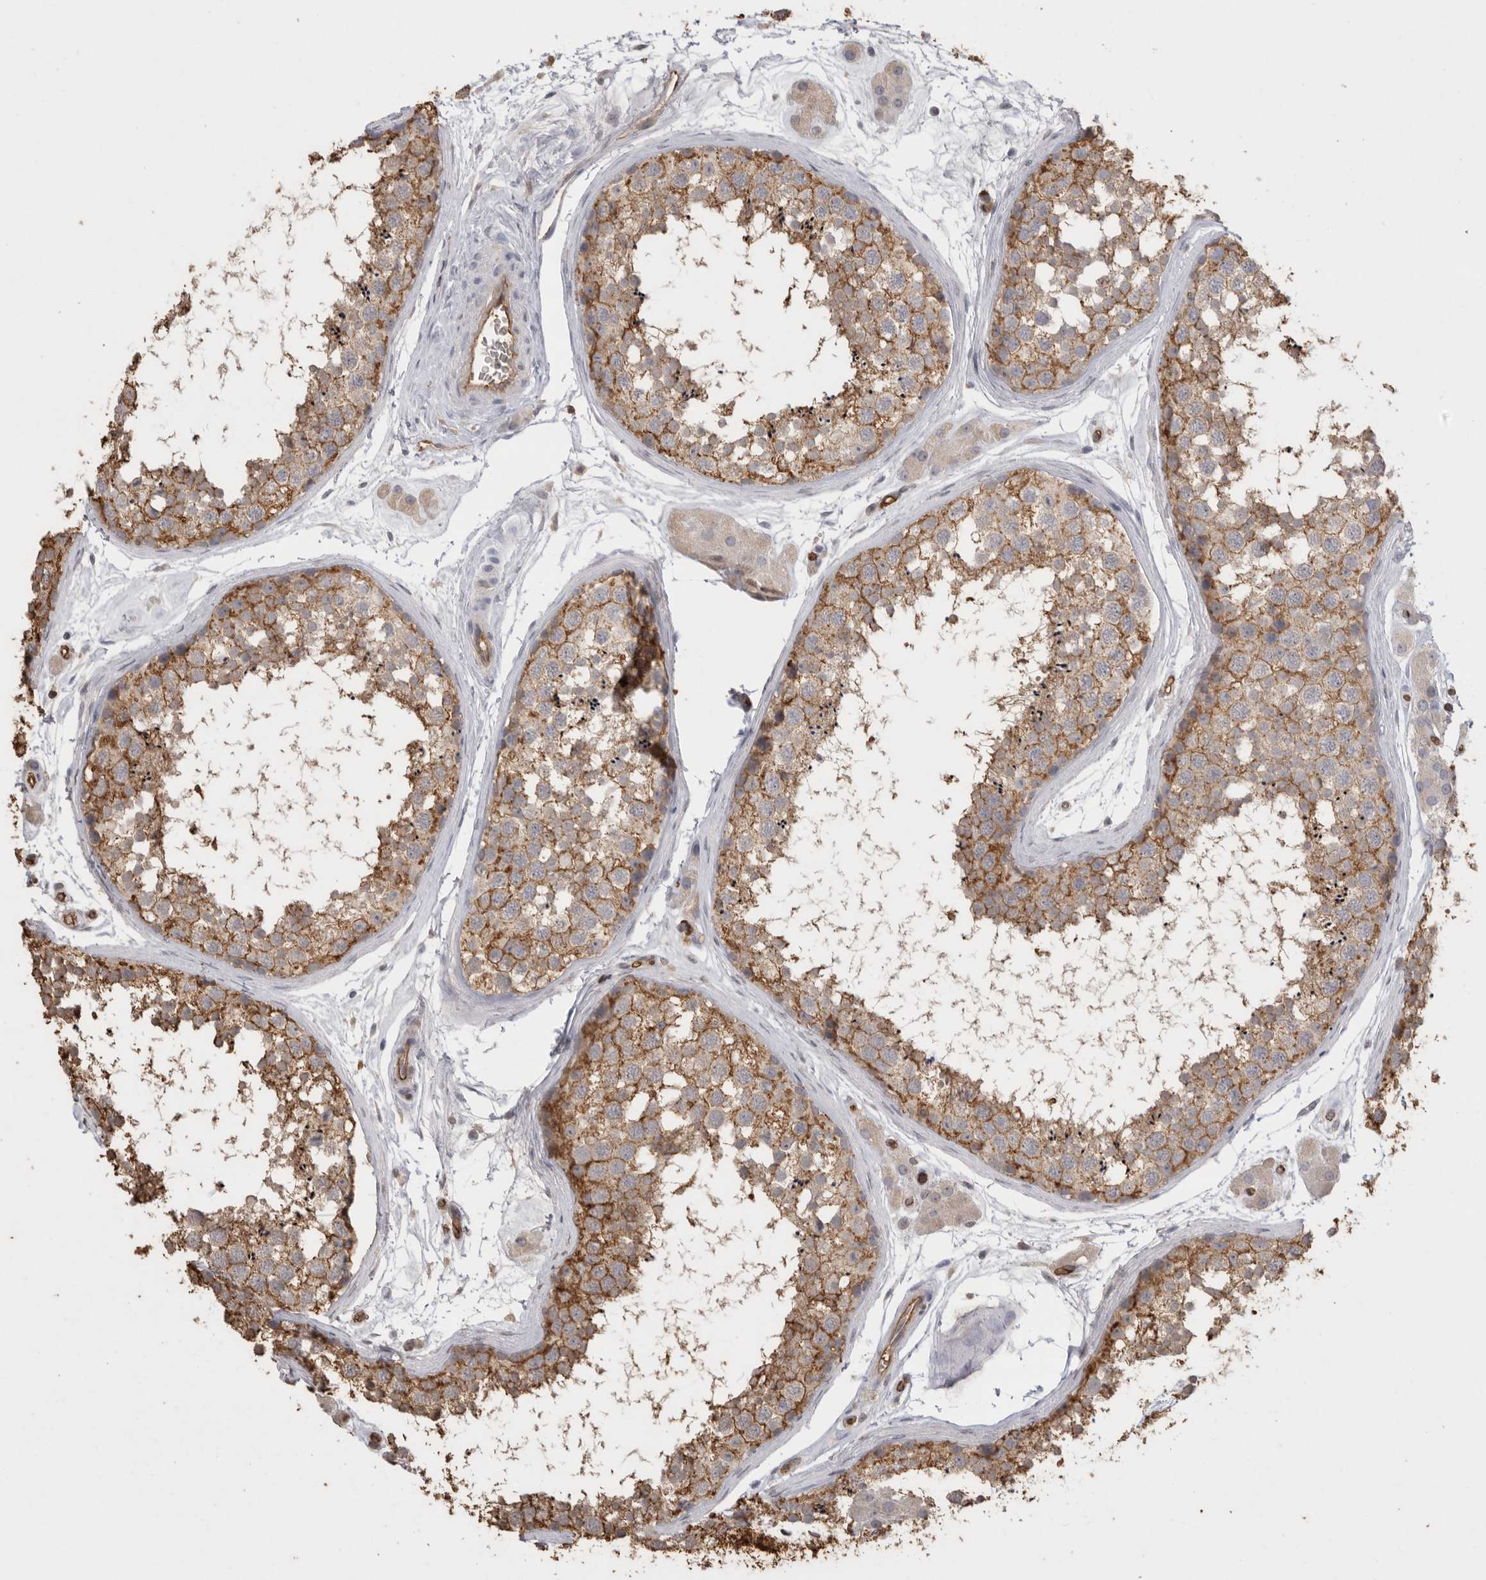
{"staining": {"intensity": "moderate", "quantity": ">75%", "location": "cytoplasmic/membranous"}, "tissue": "testis", "cell_type": "Cells in seminiferous ducts", "image_type": "normal", "snomed": [{"axis": "morphology", "description": "Normal tissue, NOS"}, {"axis": "topography", "description": "Testis"}], "caption": "Immunohistochemistry (IHC) histopathology image of benign testis: testis stained using IHC displays medium levels of moderate protein expression localized specifically in the cytoplasmic/membranous of cells in seminiferous ducts, appearing as a cytoplasmic/membranous brown color.", "gene": "IL27", "patient": {"sex": "male", "age": 56}}